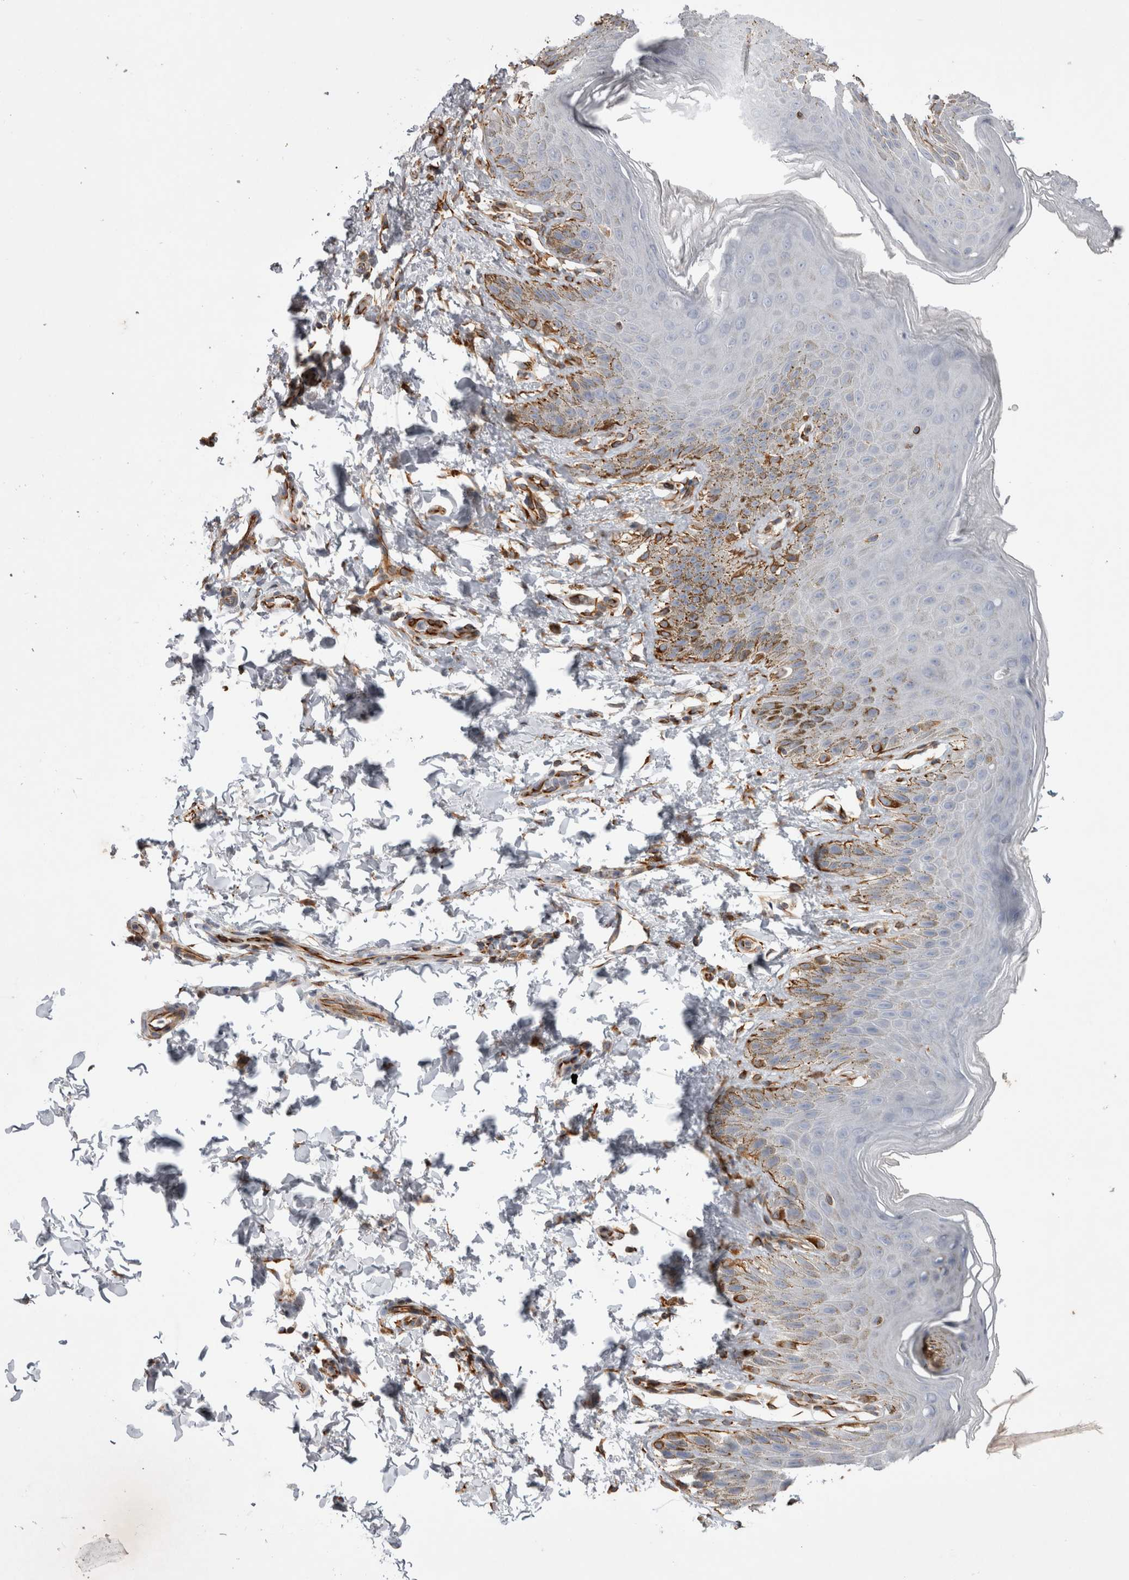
{"staining": {"intensity": "moderate", "quantity": "<25%", "location": "cytoplasmic/membranous"}, "tissue": "skin", "cell_type": "Epidermal cells", "image_type": "normal", "snomed": [{"axis": "morphology", "description": "Normal tissue, NOS"}, {"axis": "topography", "description": "Anal"}, {"axis": "topography", "description": "Peripheral nerve tissue"}], "caption": "The histopathology image shows a brown stain indicating the presence of a protein in the cytoplasmic/membranous of epidermal cells in skin. (IHC, brightfield microscopy, high magnification).", "gene": "STRADB", "patient": {"sex": "male", "age": 44}}